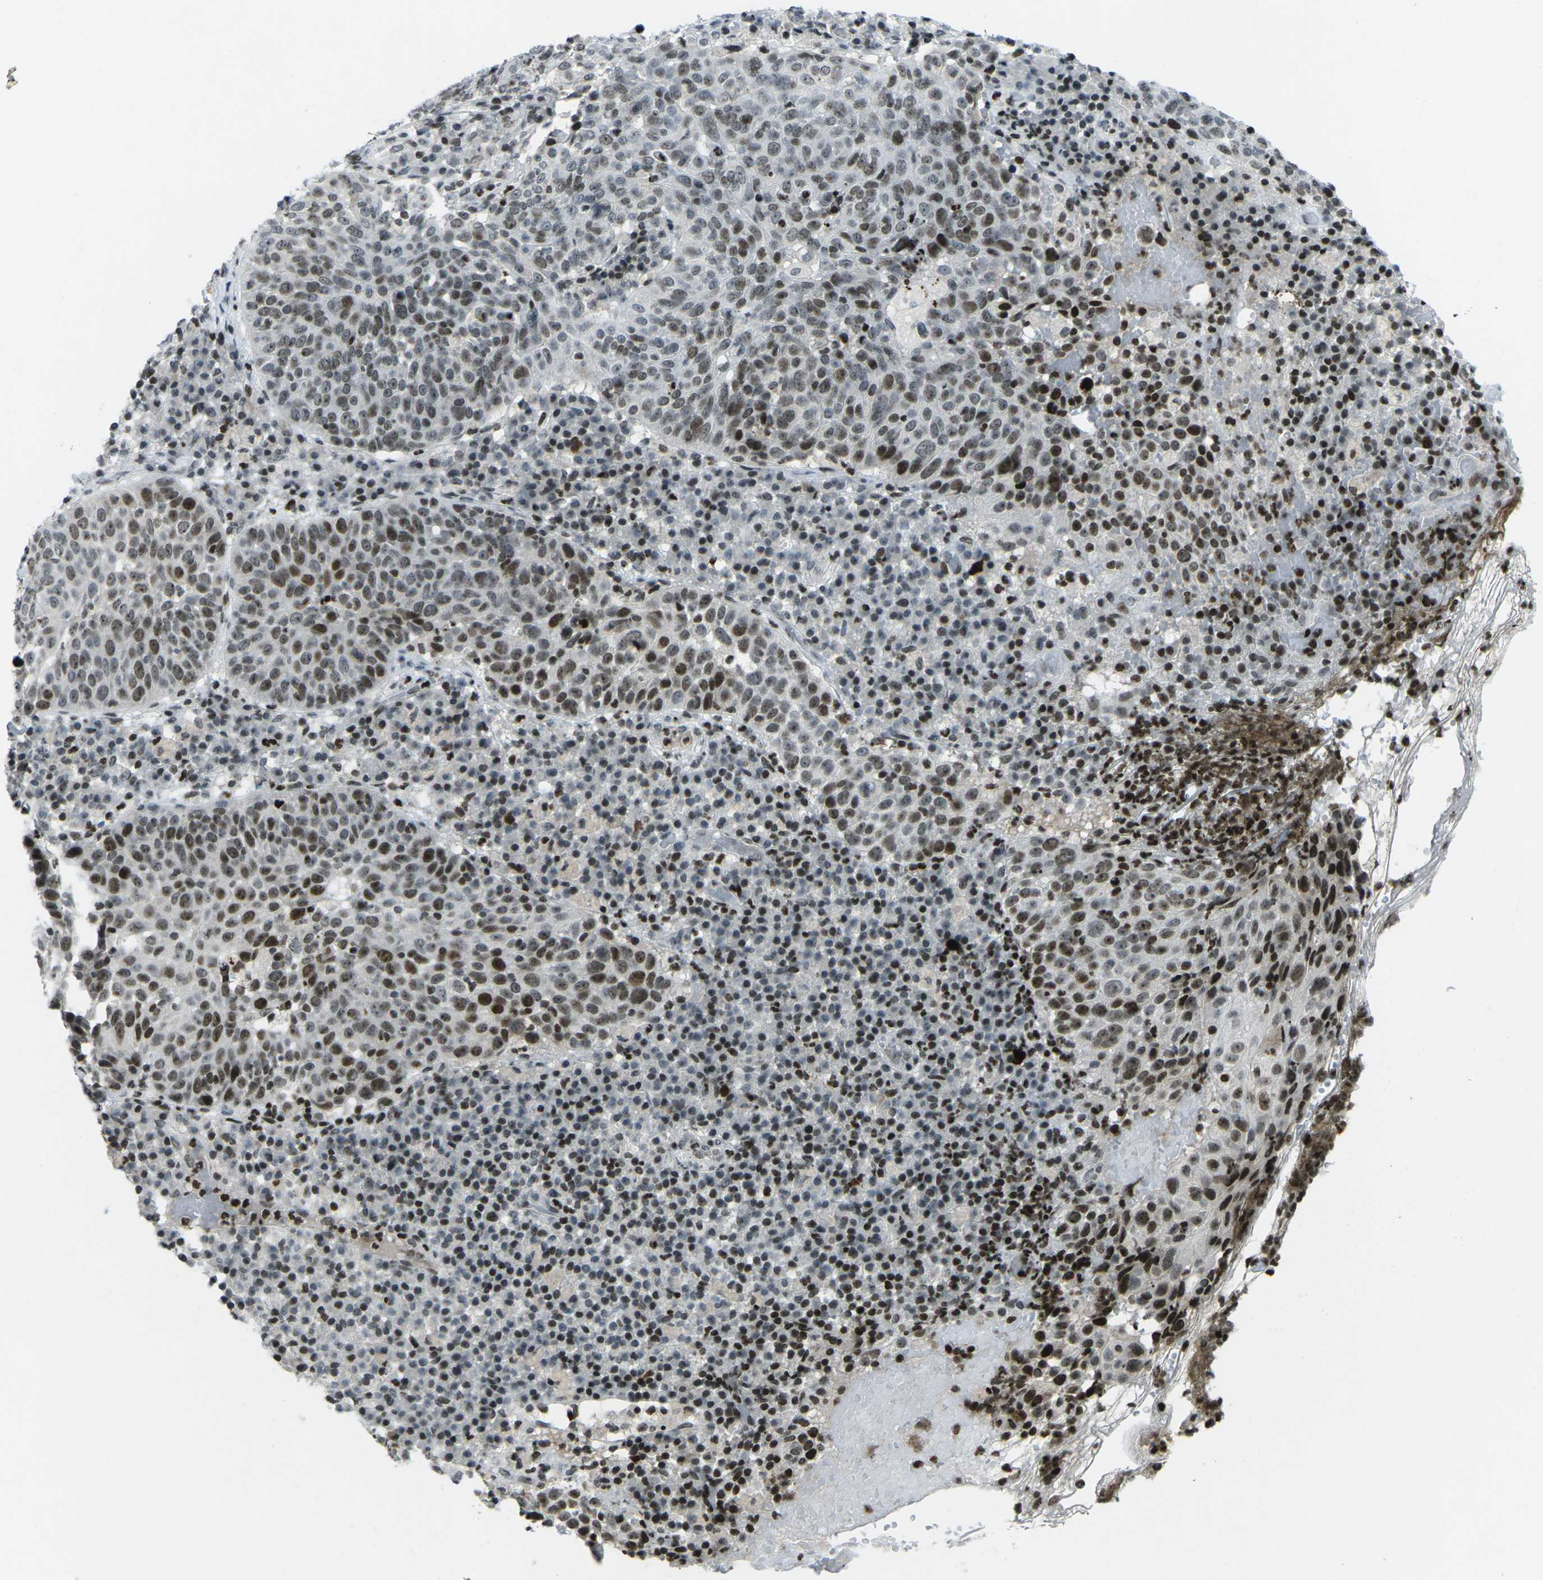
{"staining": {"intensity": "strong", "quantity": ">75%", "location": "nuclear"}, "tissue": "skin cancer", "cell_type": "Tumor cells", "image_type": "cancer", "snomed": [{"axis": "morphology", "description": "Squamous cell carcinoma in situ, NOS"}, {"axis": "morphology", "description": "Squamous cell carcinoma, NOS"}, {"axis": "topography", "description": "Skin"}], "caption": "Immunohistochemical staining of squamous cell carcinoma in situ (skin) shows high levels of strong nuclear protein expression in about >75% of tumor cells.", "gene": "EME1", "patient": {"sex": "male", "age": 93}}